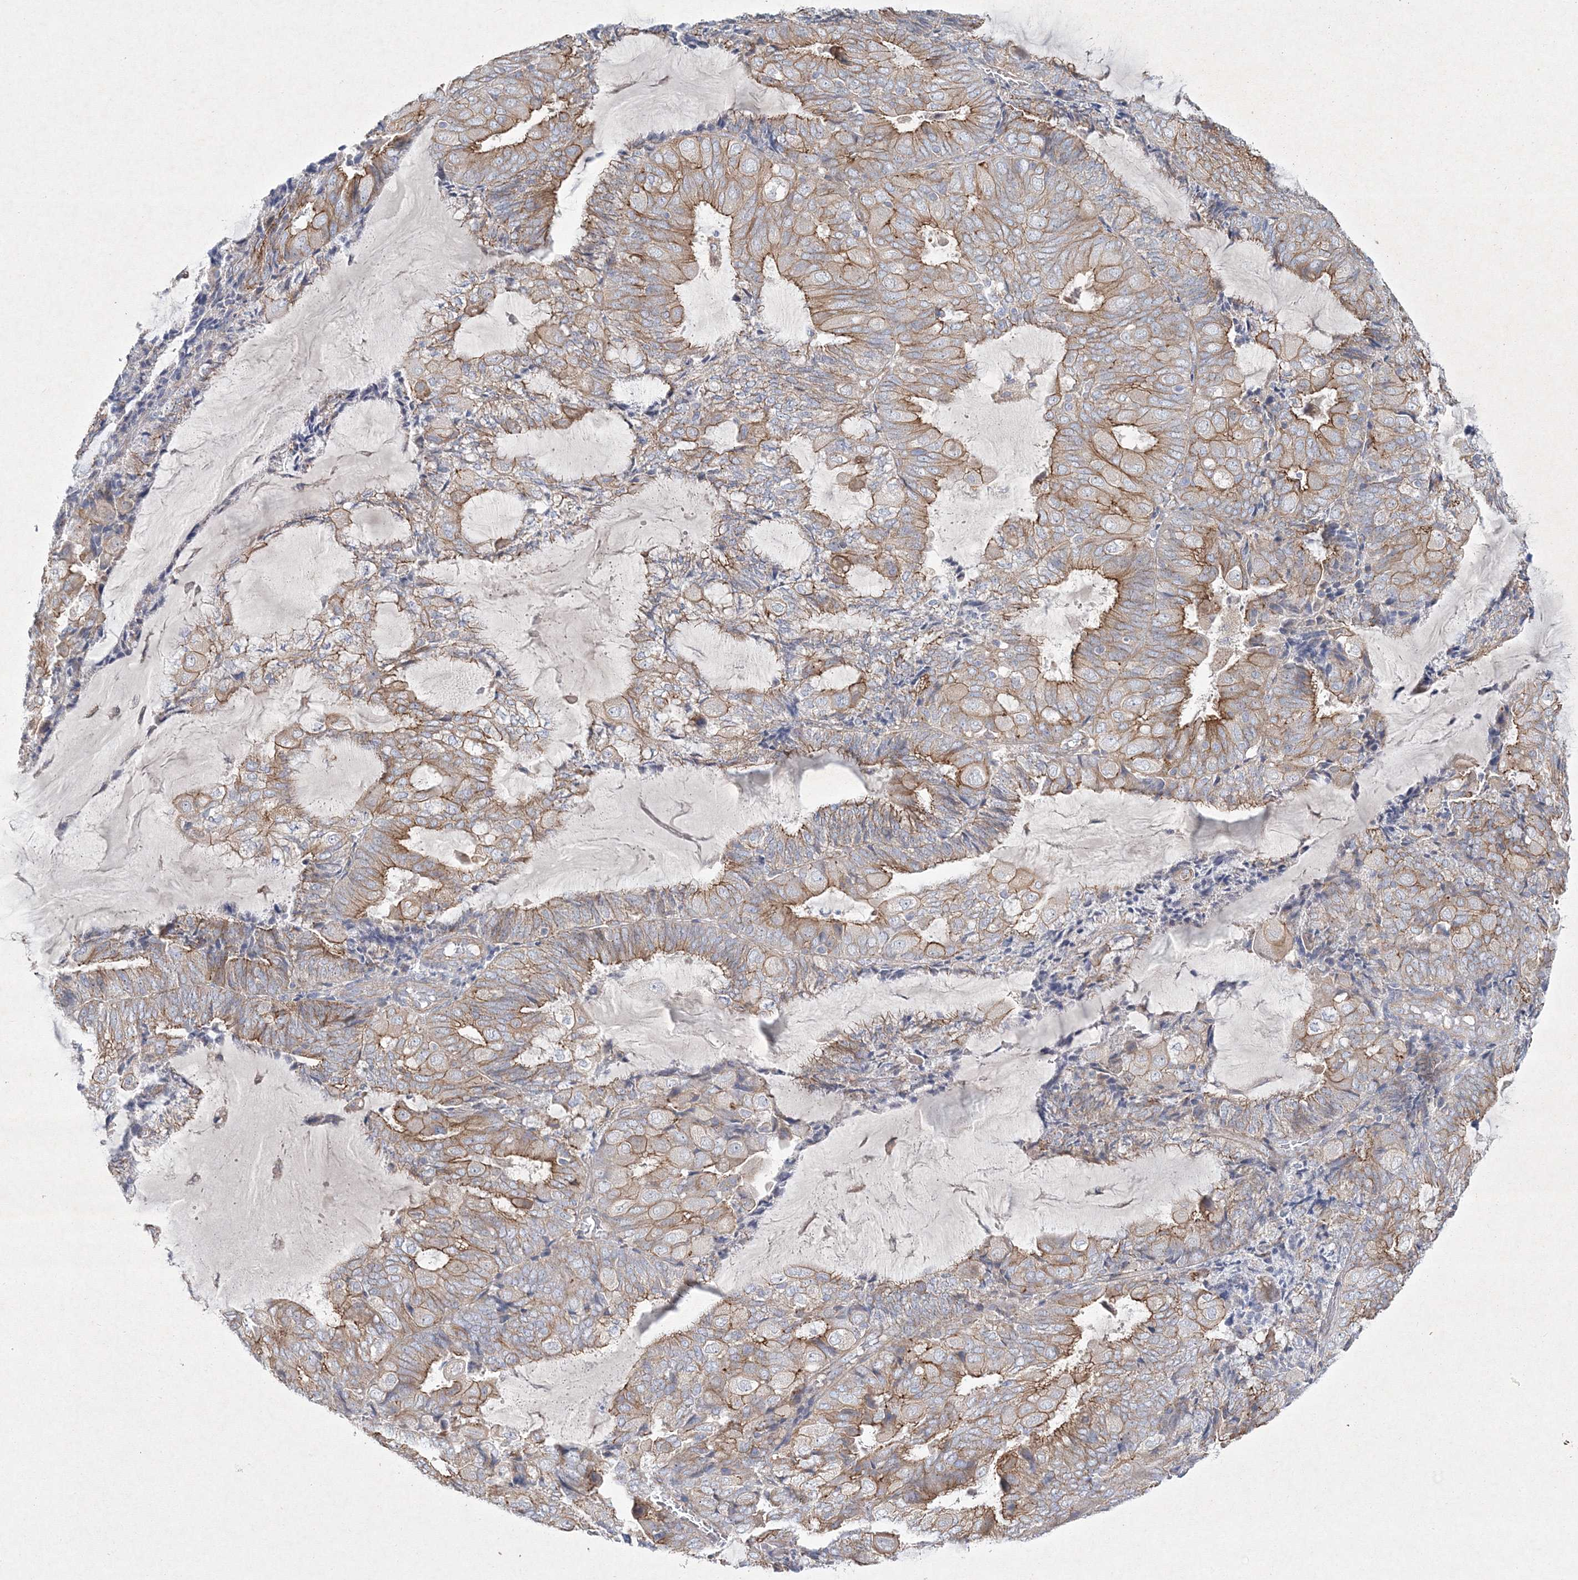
{"staining": {"intensity": "moderate", "quantity": ">75%", "location": "cytoplasmic/membranous"}, "tissue": "endometrial cancer", "cell_type": "Tumor cells", "image_type": "cancer", "snomed": [{"axis": "morphology", "description": "Adenocarcinoma, NOS"}, {"axis": "topography", "description": "Endometrium"}], "caption": "Brown immunohistochemical staining in human endometrial cancer (adenocarcinoma) displays moderate cytoplasmic/membranous positivity in about >75% of tumor cells.", "gene": "NAA40", "patient": {"sex": "female", "age": 81}}